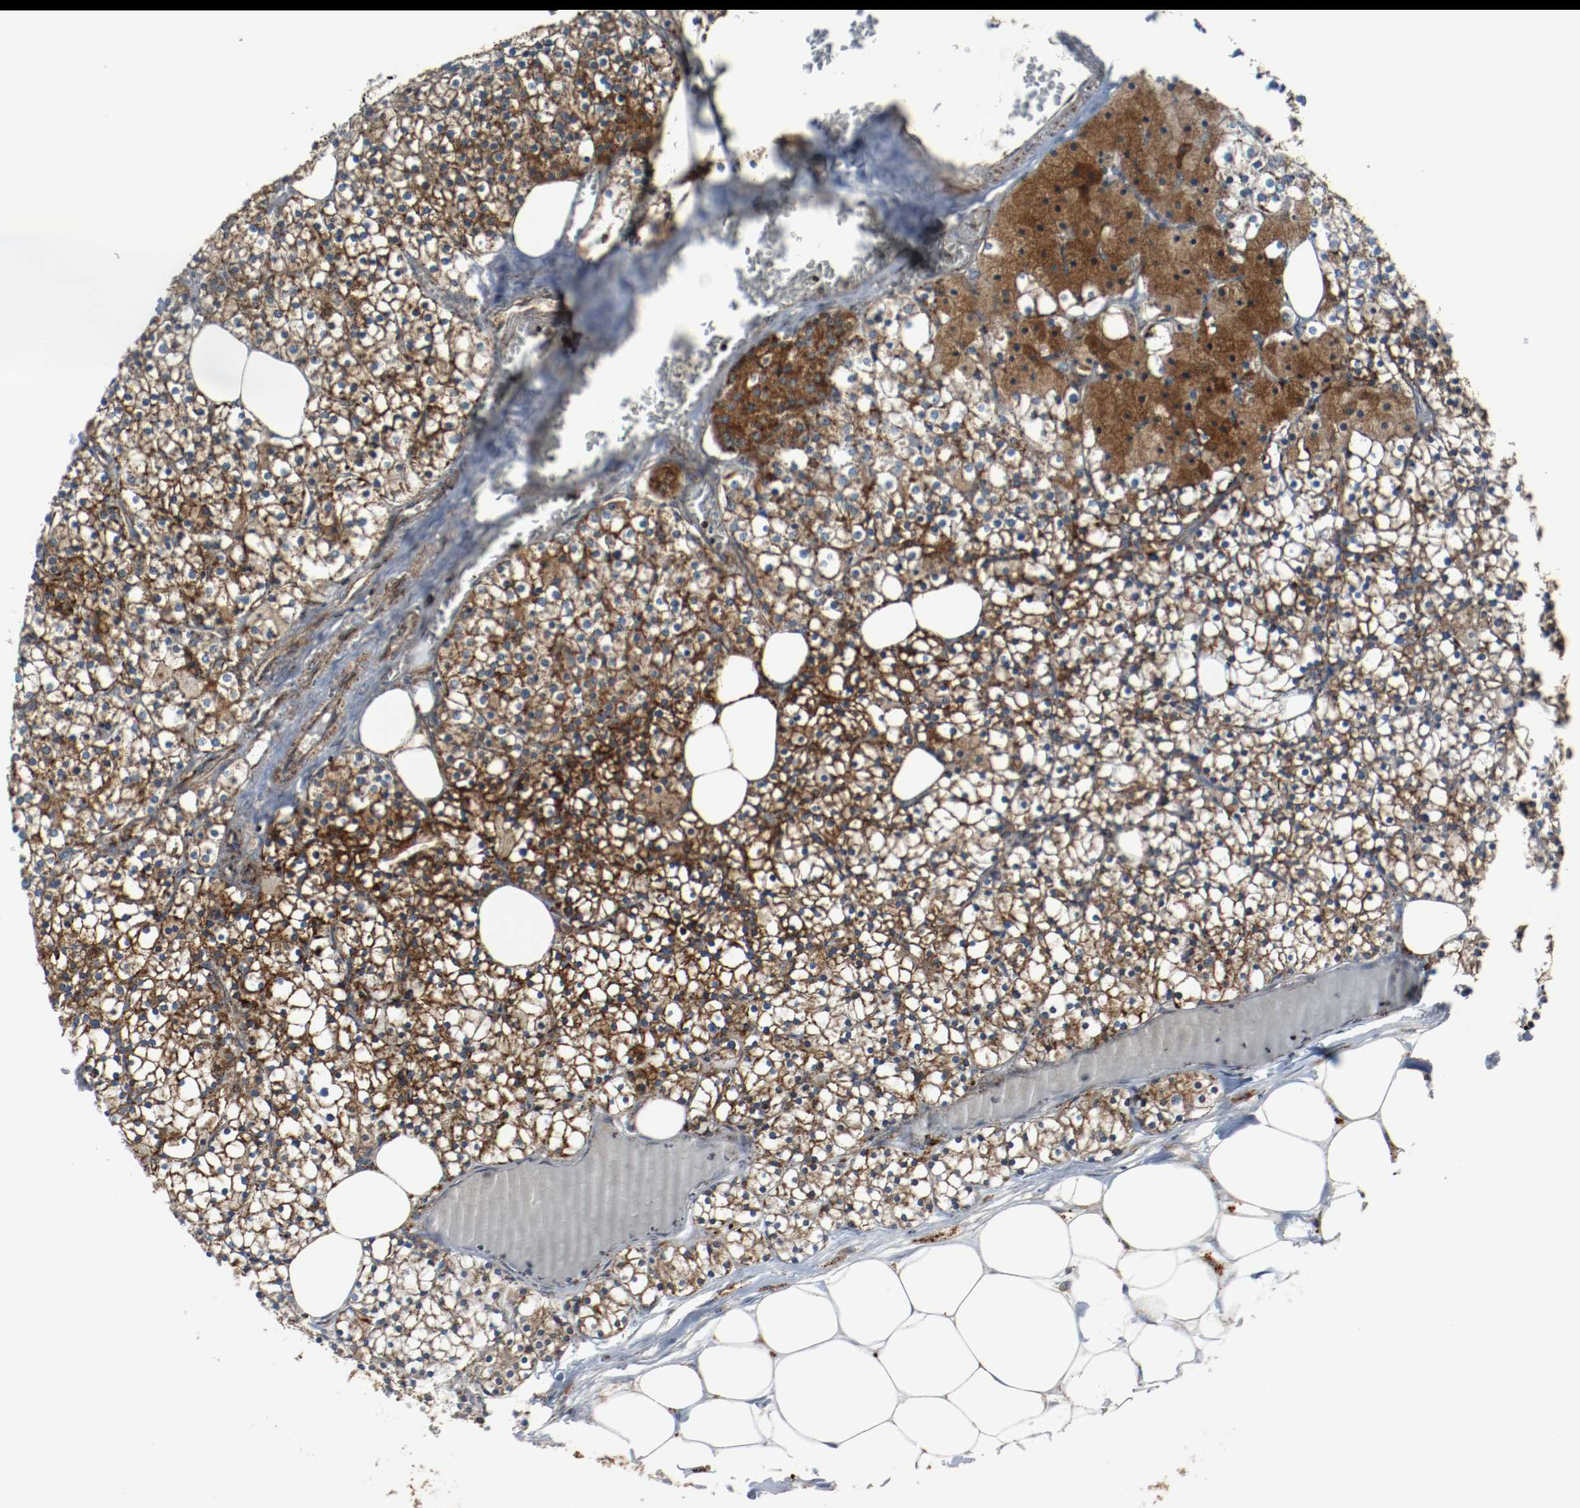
{"staining": {"intensity": "strong", "quantity": ">75%", "location": "cytoplasmic/membranous"}, "tissue": "parathyroid gland", "cell_type": "Glandular cells", "image_type": "normal", "snomed": [{"axis": "morphology", "description": "Normal tissue, NOS"}, {"axis": "topography", "description": "Parathyroid gland"}], "caption": "Human parathyroid gland stained with a brown dye reveals strong cytoplasmic/membranous positive positivity in approximately >75% of glandular cells.", "gene": "TXNRD1", "patient": {"sex": "female", "age": 63}}